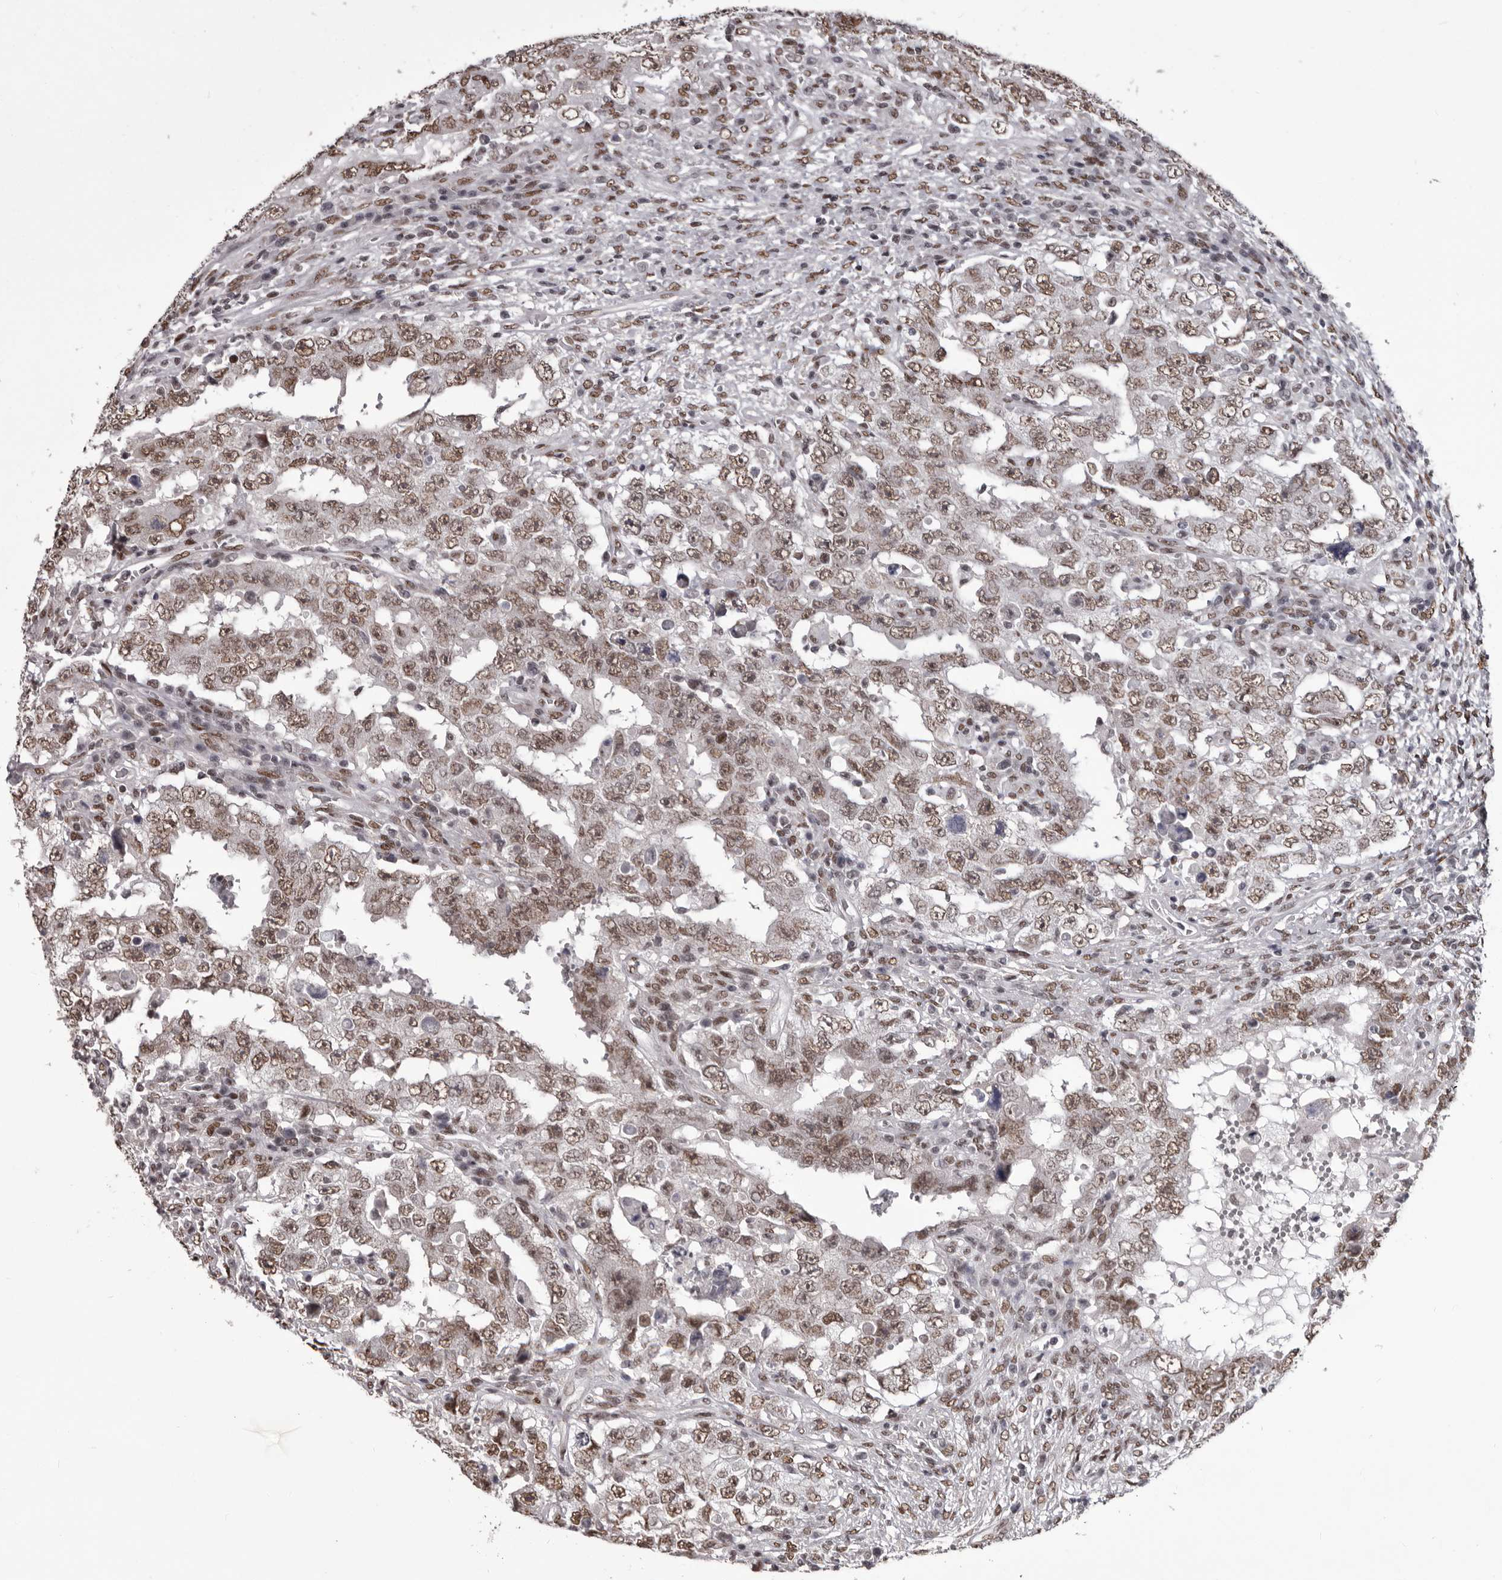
{"staining": {"intensity": "moderate", "quantity": ">75%", "location": "nuclear"}, "tissue": "testis cancer", "cell_type": "Tumor cells", "image_type": "cancer", "snomed": [{"axis": "morphology", "description": "Carcinoma, Embryonal, NOS"}, {"axis": "topography", "description": "Testis"}], "caption": "Human testis embryonal carcinoma stained with a protein marker reveals moderate staining in tumor cells.", "gene": "NUMA1", "patient": {"sex": "male", "age": 26}}